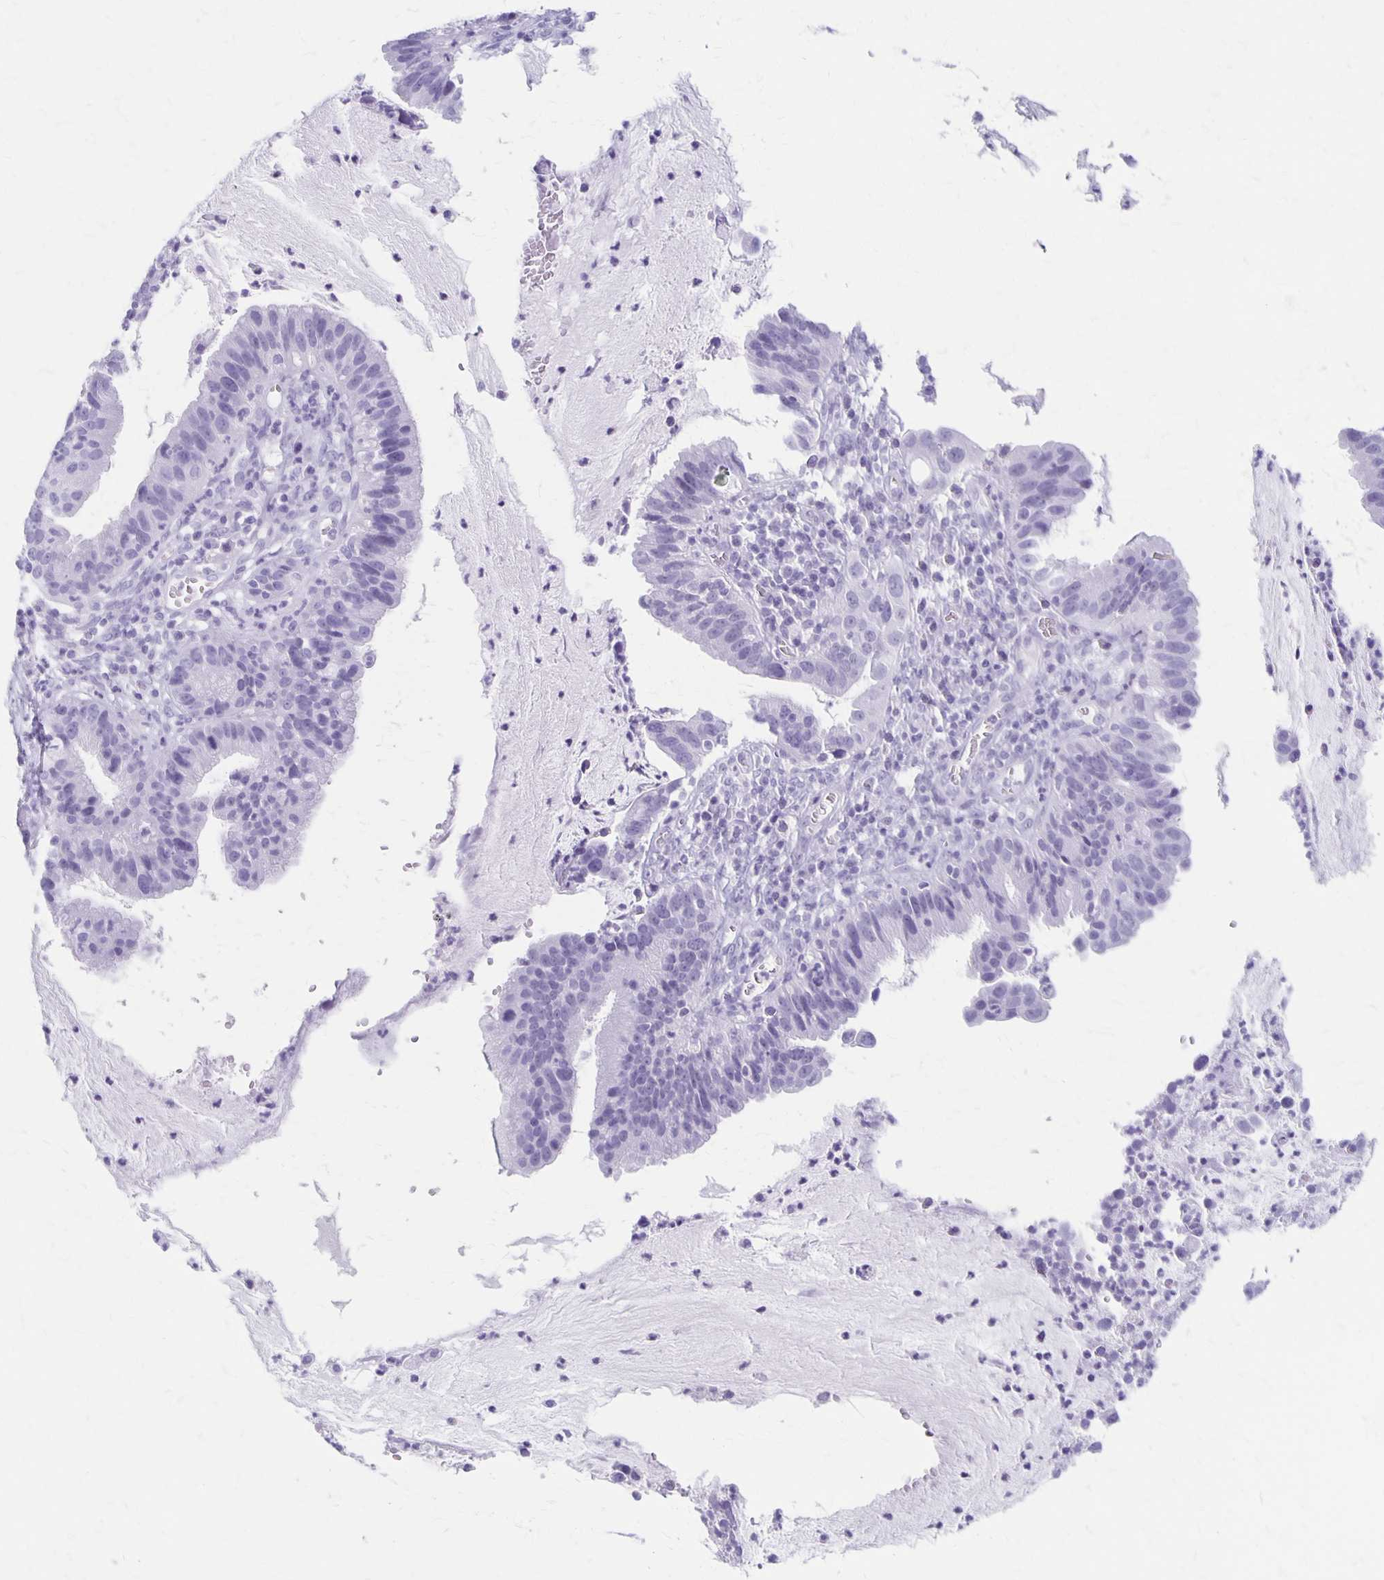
{"staining": {"intensity": "negative", "quantity": "none", "location": "none"}, "tissue": "cervical cancer", "cell_type": "Tumor cells", "image_type": "cancer", "snomed": [{"axis": "morphology", "description": "Adenocarcinoma, NOS"}, {"axis": "topography", "description": "Cervix"}], "caption": "A high-resolution image shows immunohistochemistry staining of cervical adenocarcinoma, which exhibits no significant positivity in tumor cells. Nuclei are stained in blue.", "gene": "MAGEC2", "patient": {"sex": "female", "age": 34}}